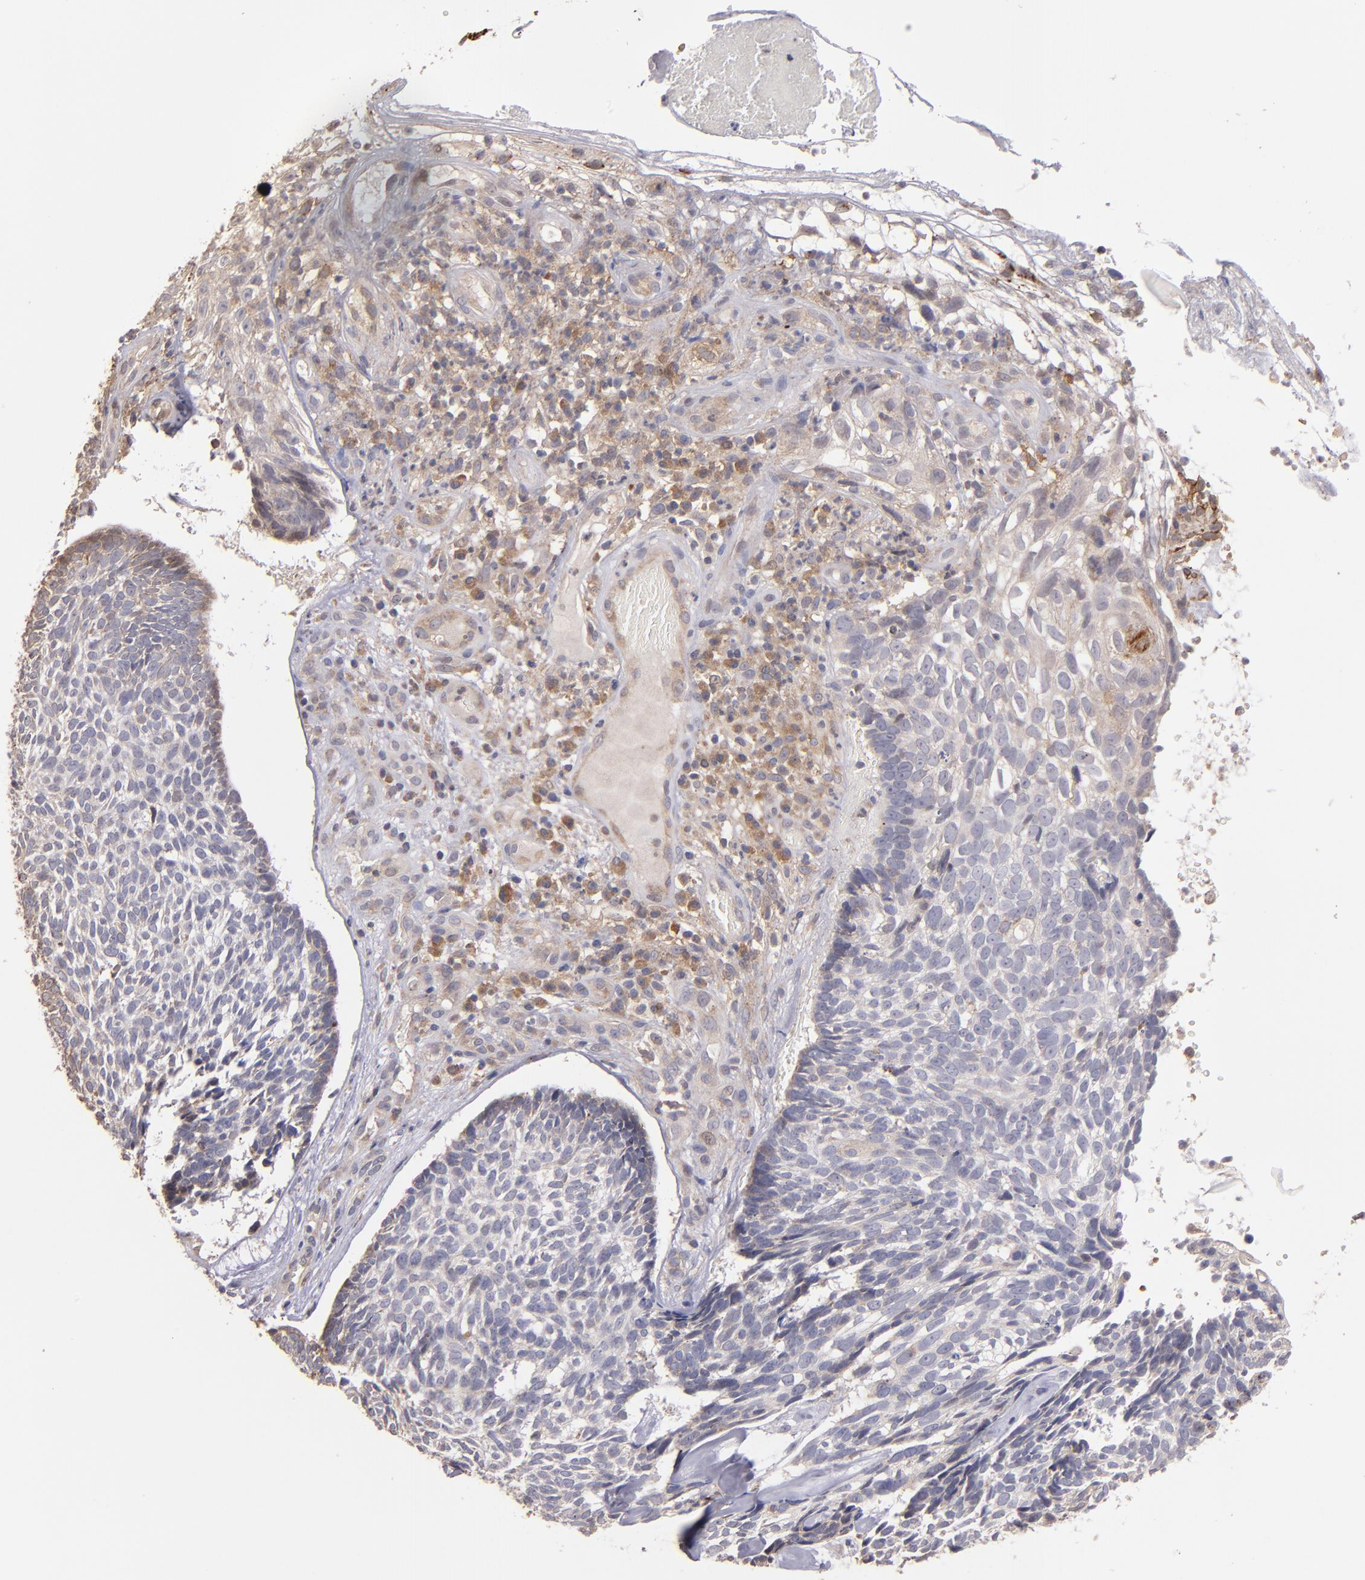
{"staining": {"intensity": "weak", "quantity": "<25%", "location": "cytoplasmic/membranous"}, "tissue": "skin cancer", "cell_type": "Tumor cells", "image_type": "cancer", "snomed": [{"axis": "morphology", "description": "Basal cell carcinoma"}, {"axis": "topography", "description": "Skin"}], "caption": "A high-resolution photomicrograph shows IHC staining of basal cell carcinoma (skin), which demonstrates no significant positivity in tumor cells. The staining is performed using DAB (3,3'-diaminobenzidine) brown chromogen with nuclei counter-stained in using hematoxylin.", "gene": "IFIH1", "patient": {"sex": "male", "age": 72}}